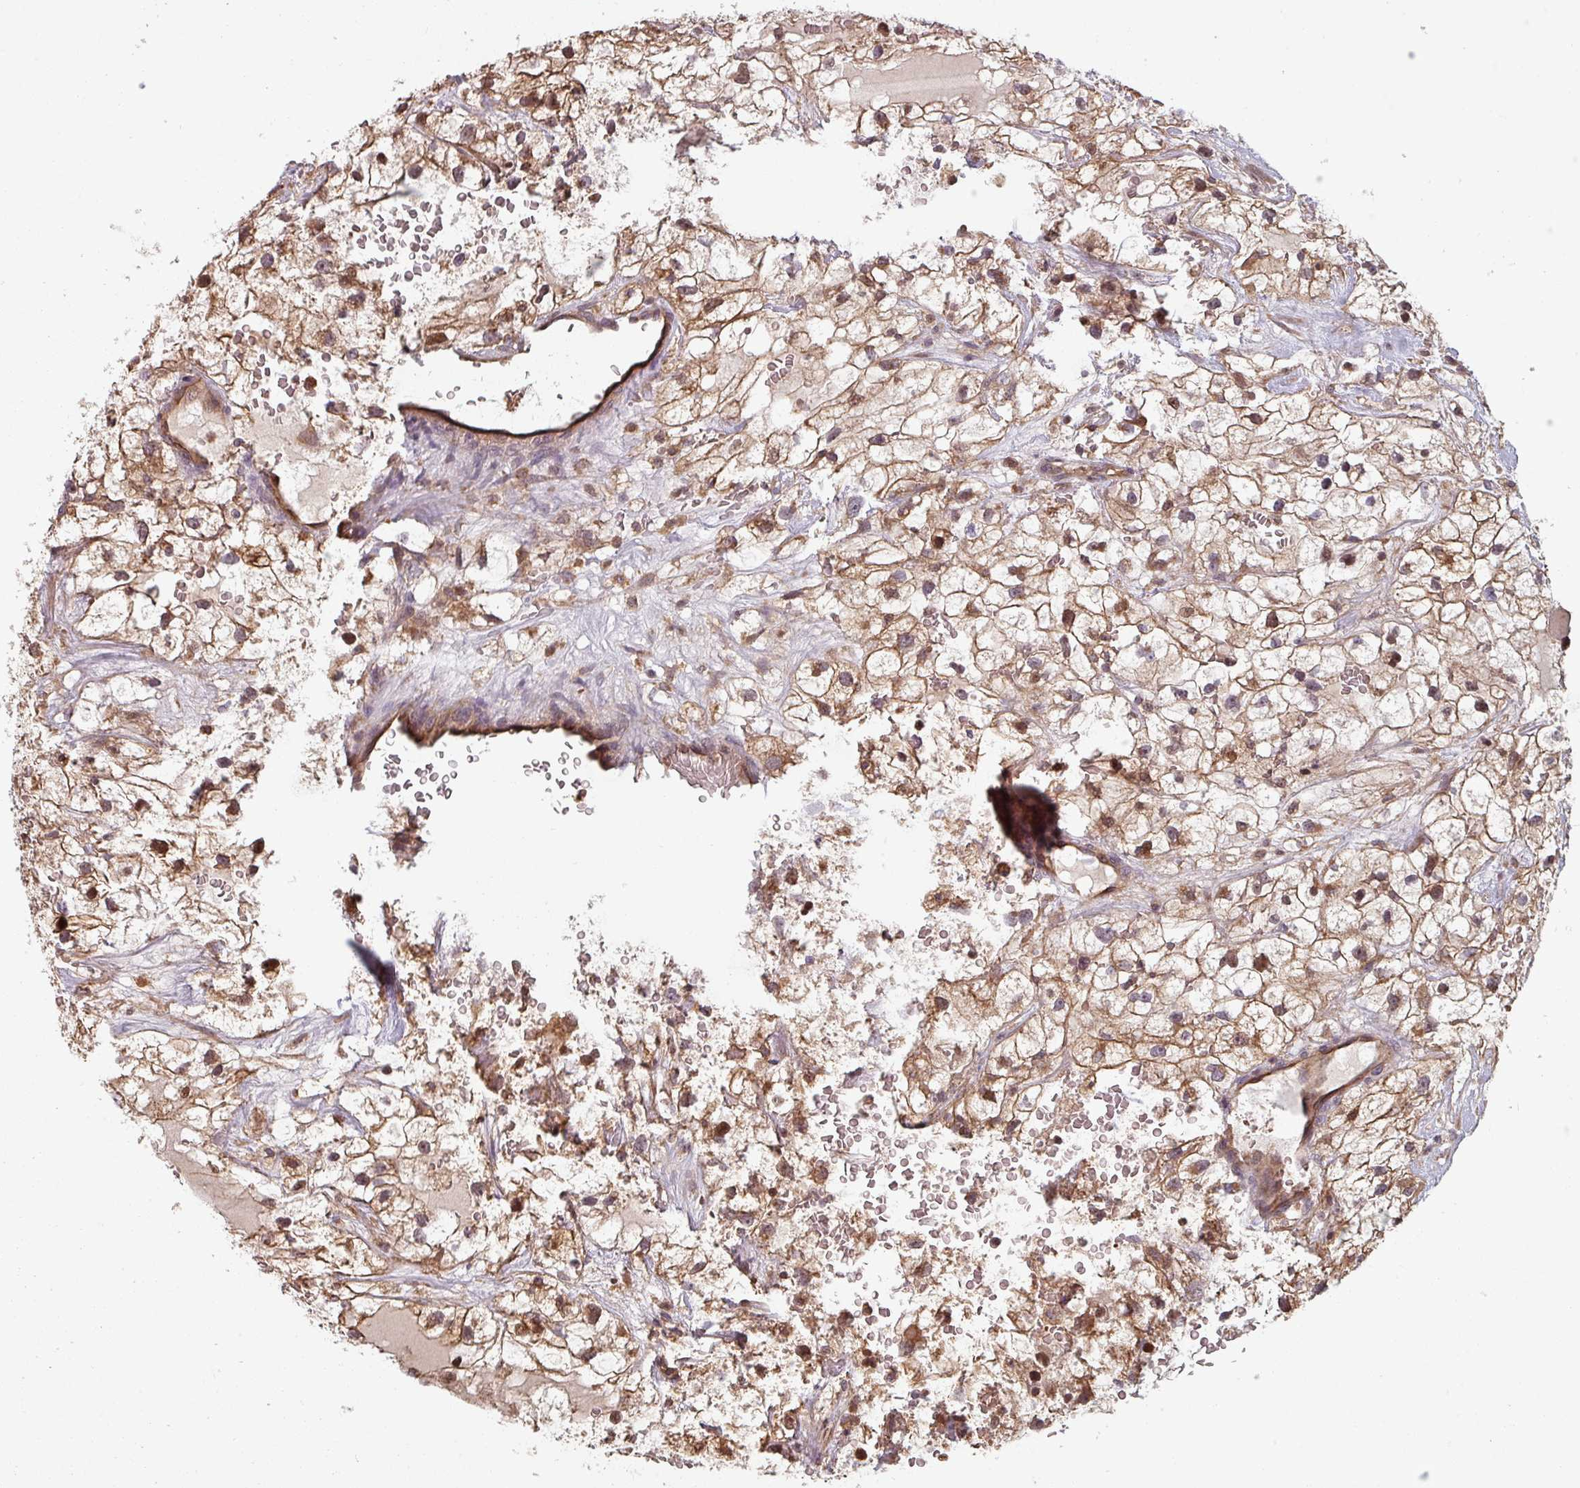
{"staining": {"intensity": "moderate", "quantity": "25%-75%", "location": "cytoplasmic/membranous,nuclear"}, "tissue": "renal cancer", "cell_type": "Tumor cells", "image_type": "cancer", "snomed": [{"axis": "morphology", "description": "Adenocarcinoma, NOS"}, {"axis": "topography", "description": "Kidney"}], "caption": "Renal adenocarcinoma stained for a protein displays moderate cytoplasmic/membranous and nuclear positivity in tumor cells.", "gene": "EID1", "patient": {"sex": "male", "age": 59}}